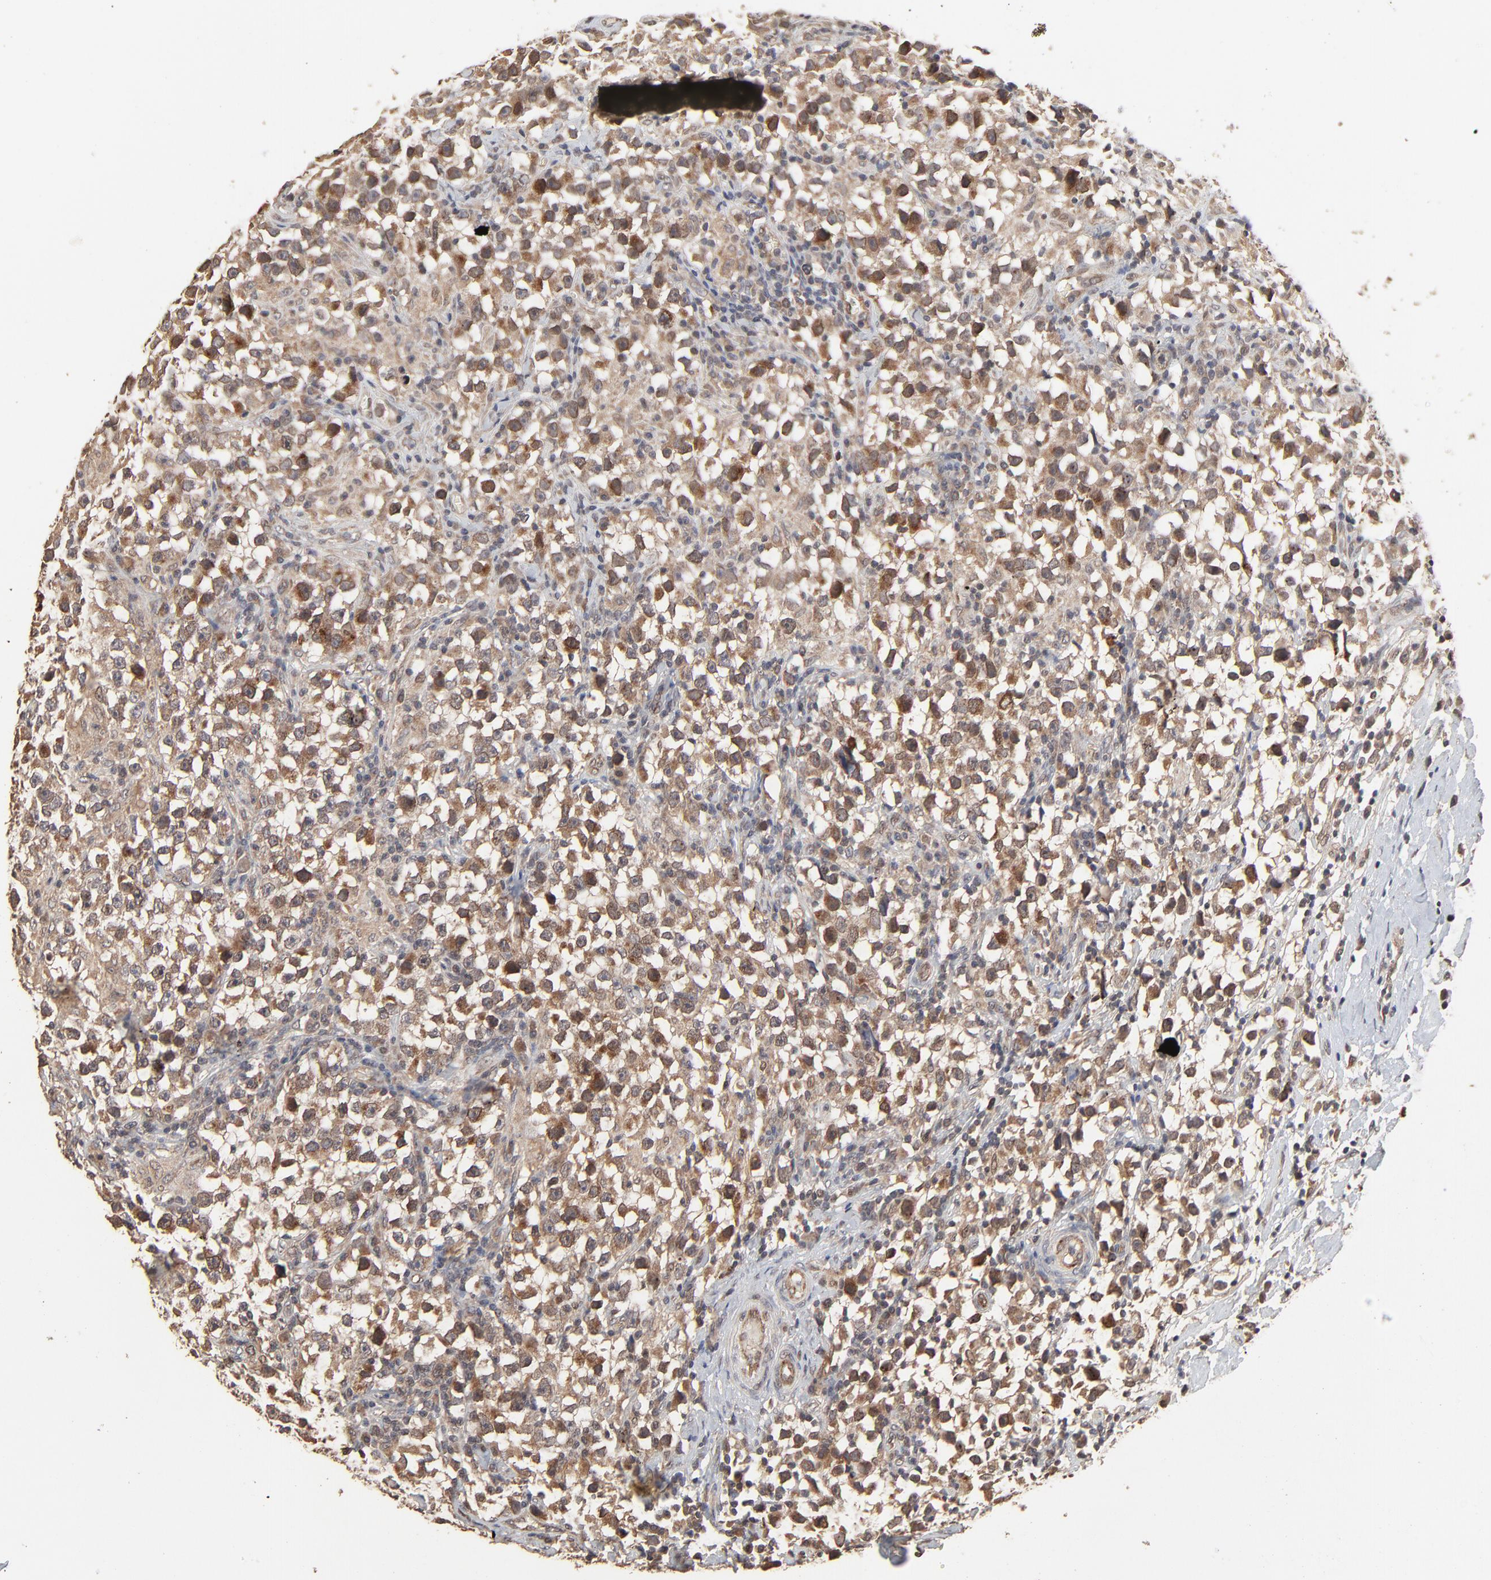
{"staining": {"intensity": "moderate", "quantity": "<25%", "location": "cytoplasmic/membranous"}, "tissue": "testis cancer", "cell_type": "Tumor cells", "image_type": "cancer", "snomed": [{"axis": "morphology", "description": "Seminoma, NOS"}, {"axis": "topography", "description": "Testis"}], "caption": "Testis seminoma was stained to show a protein in brown. There is low levels of moderate cytoplasmic/membranous staining in about <25% of tumor cells.", "gene": "FAM227A", "patient": {"sex": "male", "age": 33}}